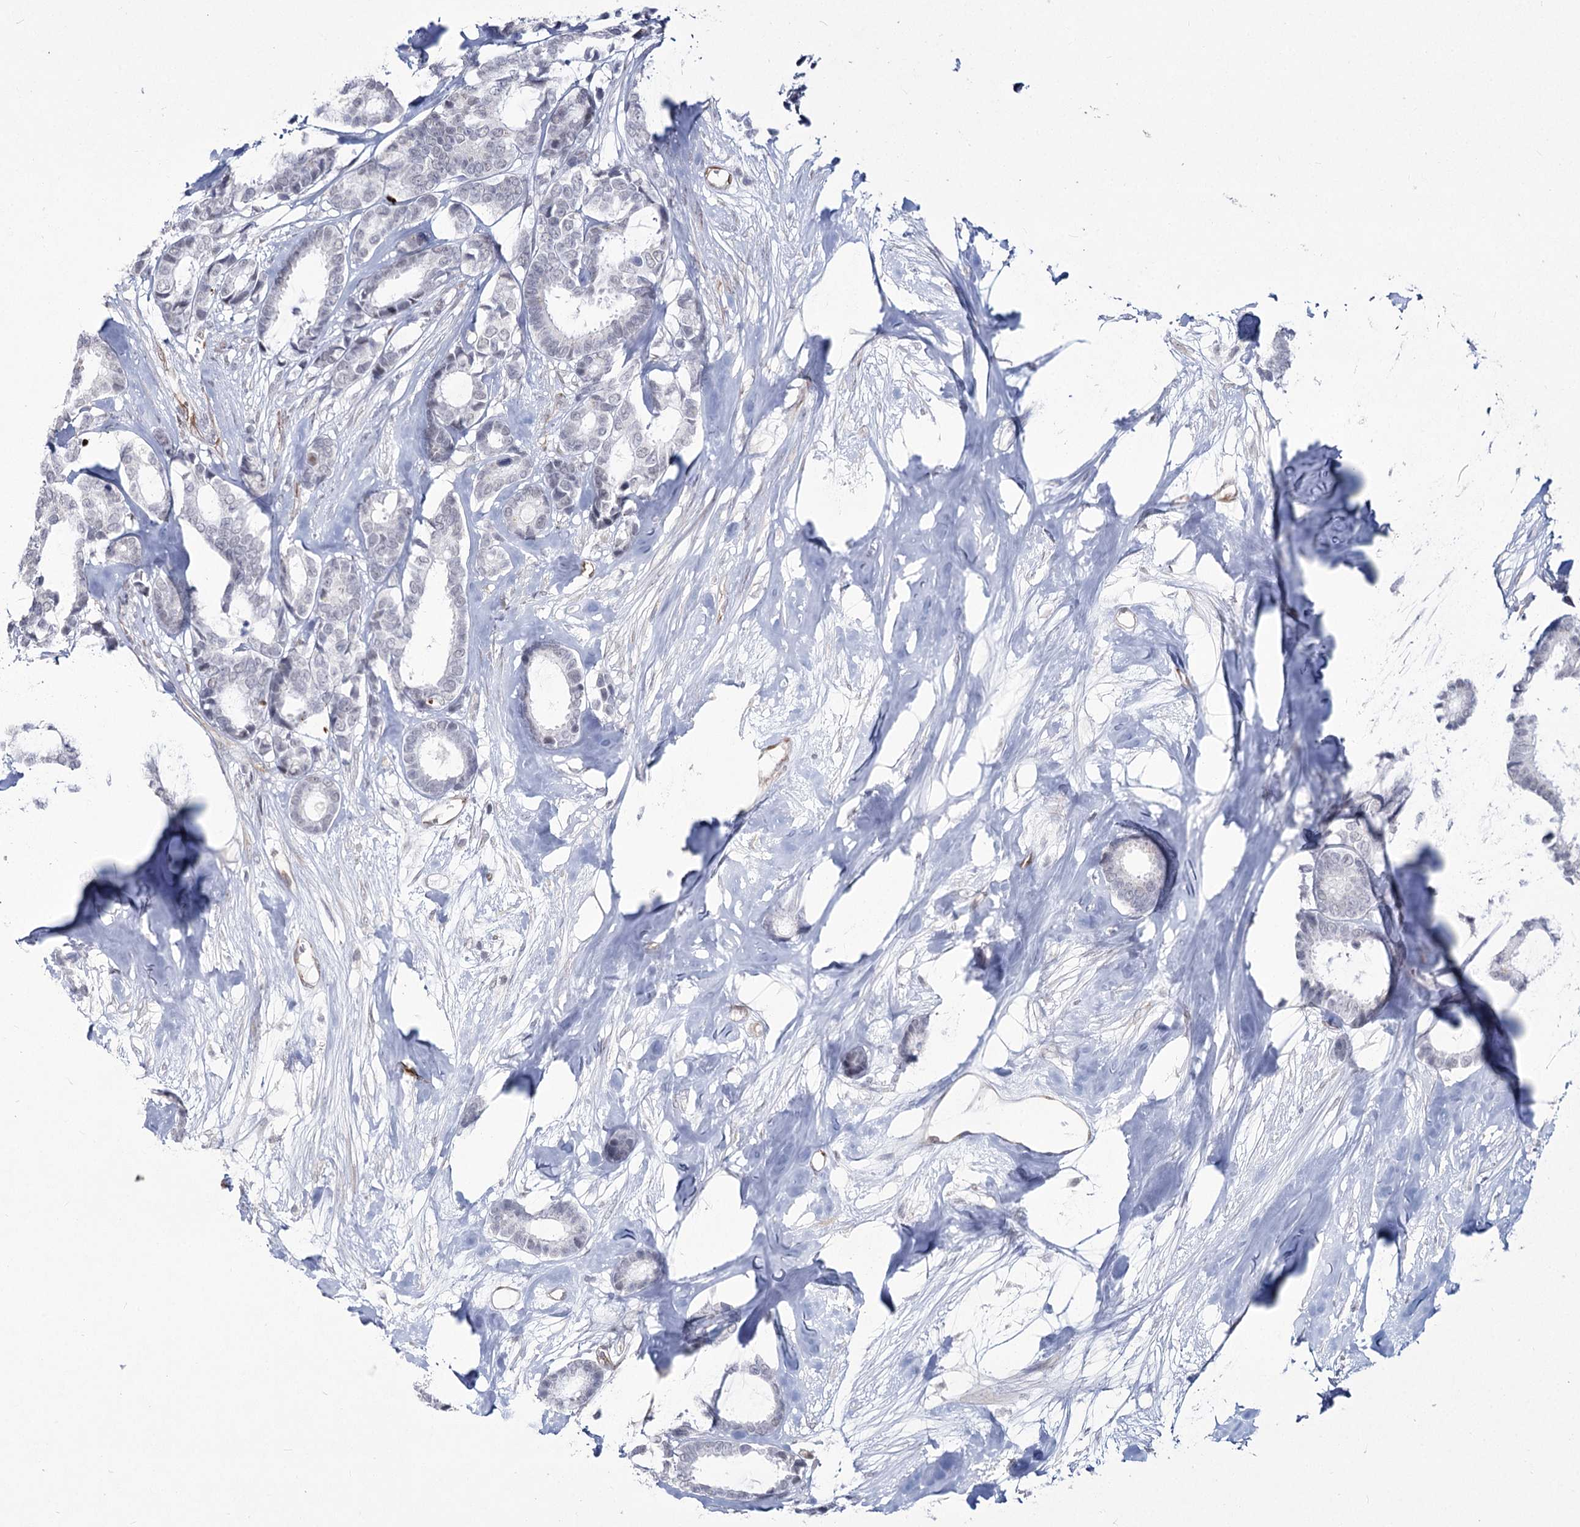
{"staining": {"intensity": "negative", "quantity": "none", "location": "none"}, "tissue": "breast cancer", "cell_type": "Tumor cells", "image_type": "cancer", "snomed": [{"axis": "morphology", "description": "Duct carcinoma"}, {"axis": "topography", "description": "Breast"}], "caption": "Histopathology image shows no significant protein staining in tumor cells of breast cancer.", "gene": "YBX3", "patient": {"sex": "female", "age": 87}}